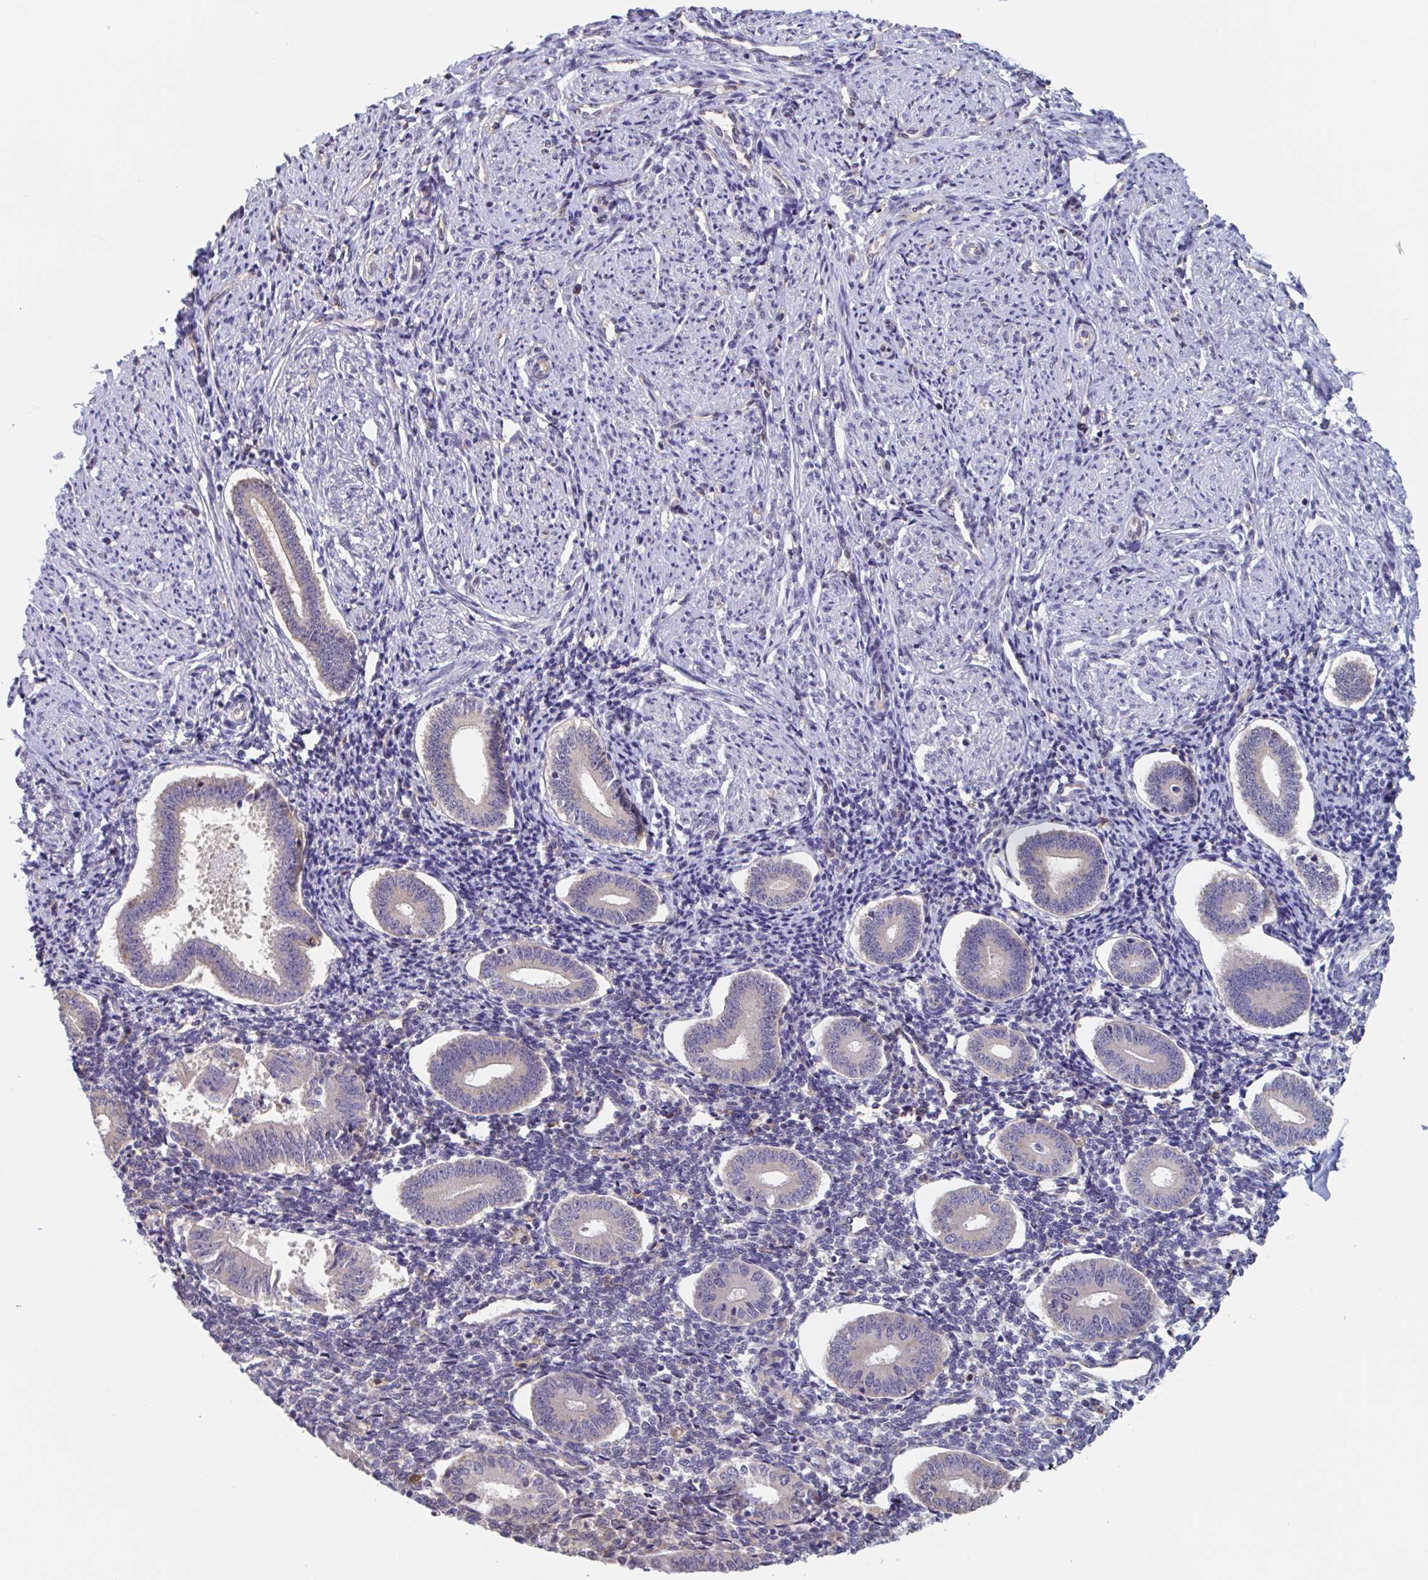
{"staining": {"intensity": "moderate", "quantity": "25%-75%", "location": "cytoplasmic/membranous"}, "tissue": "endometrium", "cell_type": "Cells in endometrial stroma", "image_type": "normal", "snomed": [{"axis": "morphology", "description": "Normal tissue, NOS"}, {"axis": "topography", "description": "Endometrium"}], "caption": "IHC micrograph of normal human endometrium stained for a protein (brown), which exhibits medium levels of moderate cytoplasmic/membranous positivity in approximately 25%-75% of cells in endometrial stroma.", "gene": "SNX8", "patient": {"sex": "female", "age": 40}}